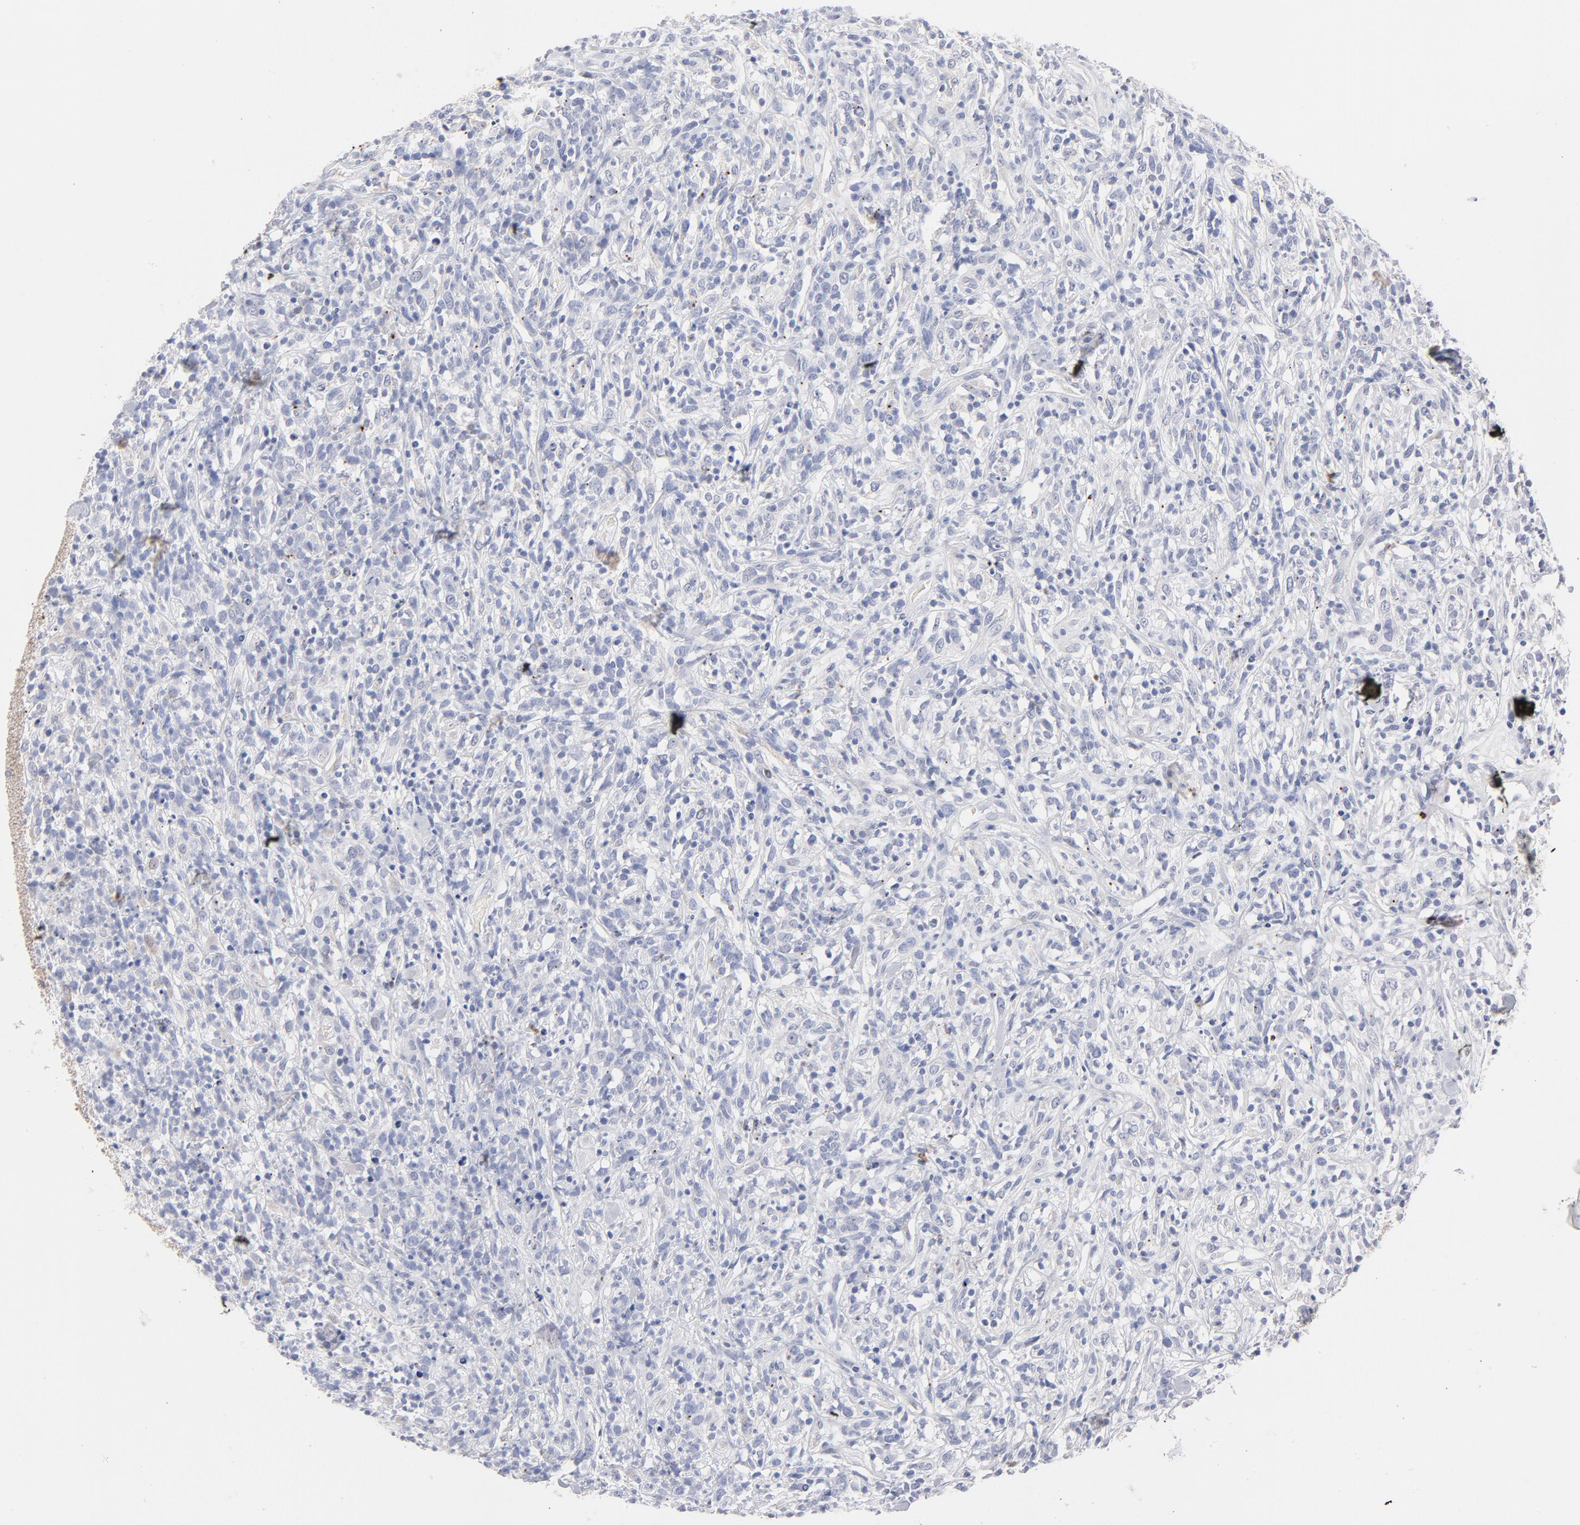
{"staining": {"intensity": "negative", "quantity": "none", "location": "none"}, "tissue": "lymphoma", "cell_type": "Tumor cells", "image_type": "cancer", "snomed": [{"axis": "morphology", "description": "Malignant lymphoma, non-Hodgkin's type, High grade"}, {"axis": "topography", "description": "Lymph node"}], "caption": "A micrograph of high-grade malignant lymphoma, non-Hodgkin's type stained for a protein exhibits no brown staining in tumor cells.", "gene": "MID1", "patient": {"sex": "female", "age": 73}}